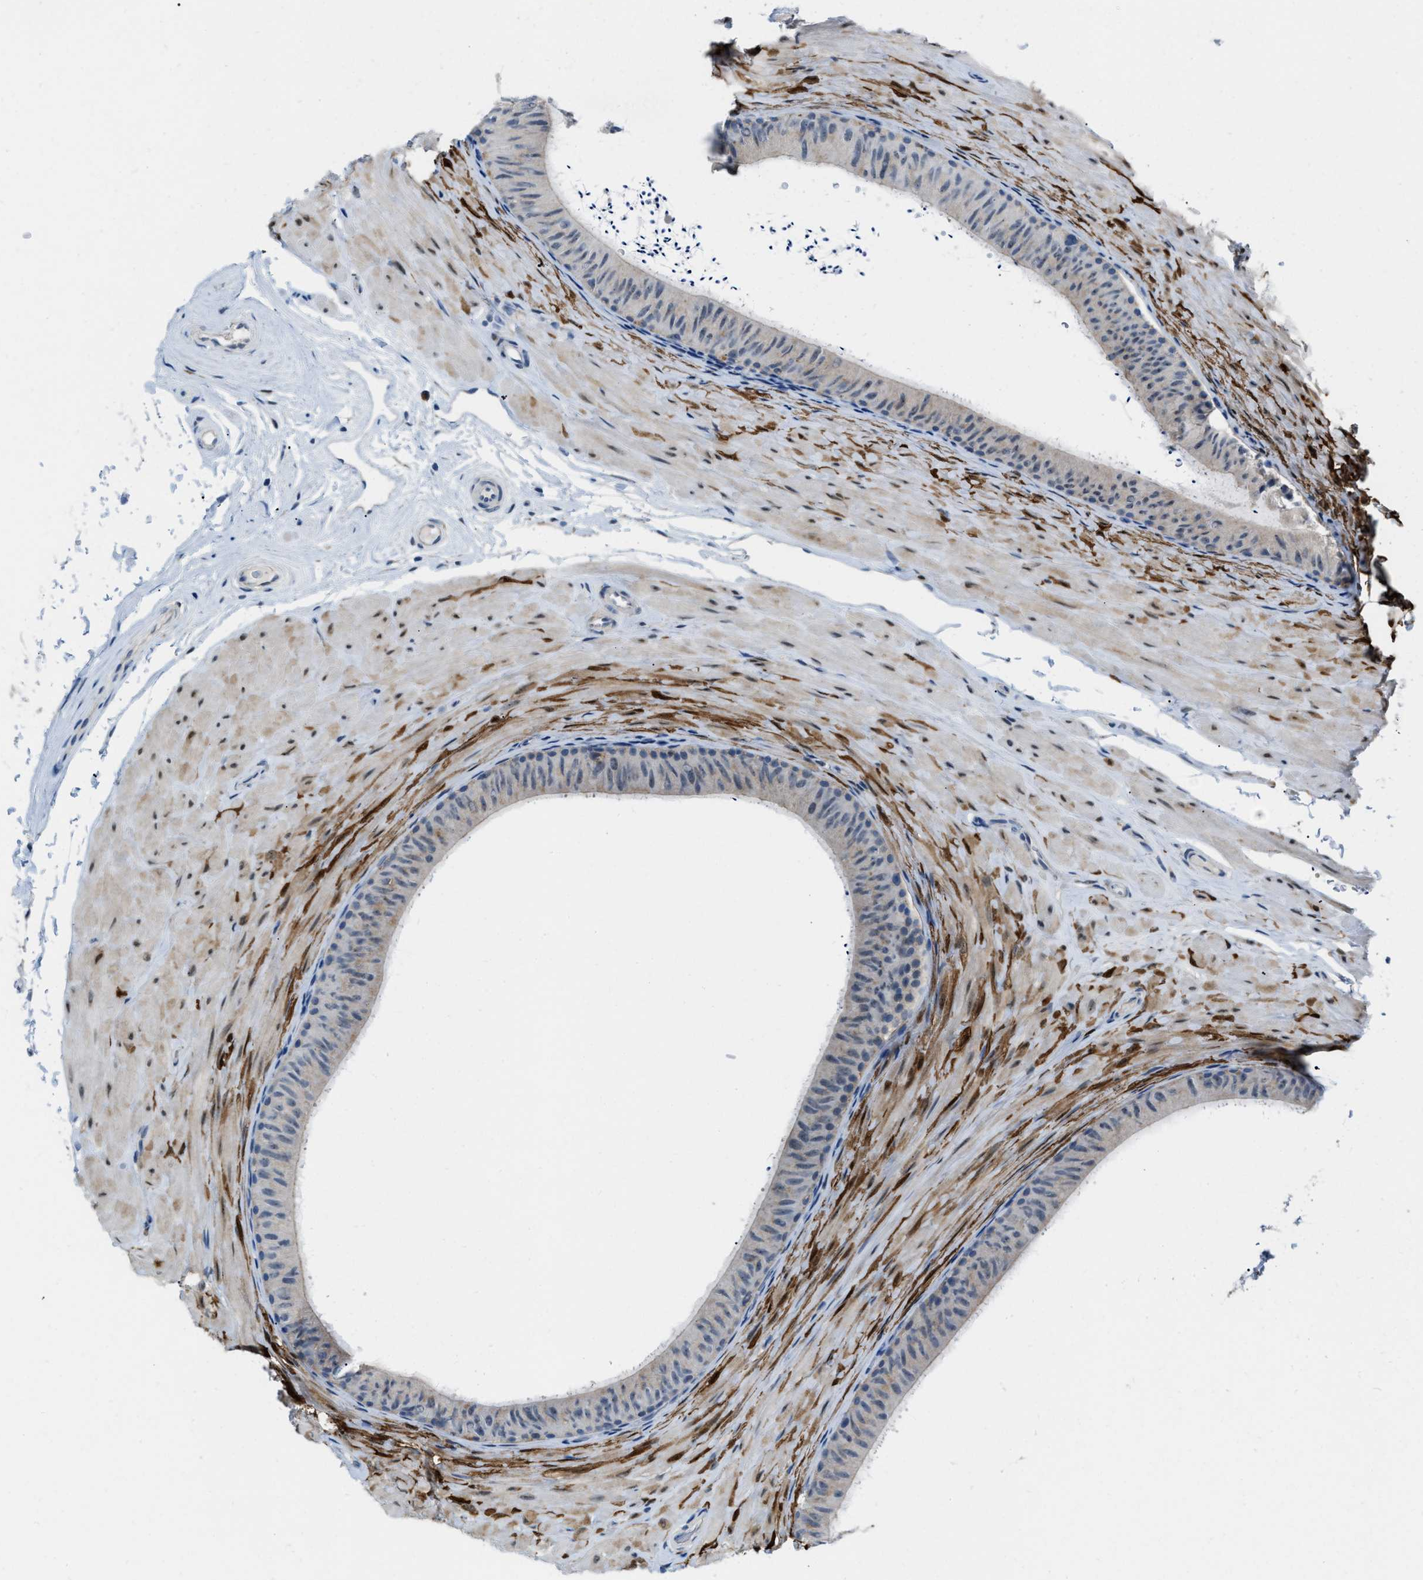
{"staining": {"intensity": "negative", "quantity": "none", "location": "none"}, "tissue": "epididymis", "cell_type": "Glandular cells", "image_type": "normal", "snomed": [{"axis": "morphology", "description": "Normal tissue, NOS"}, {"axis": "topography", "description": "Epididymis"}], "caption": "High power microscopy histopathology image of an immunohistochemistry micrograph of benign epididymis, revealing no significant expression in glandular cells.", "gene": "PHRF1", "patient": {"sex": "male", "age": 34}}